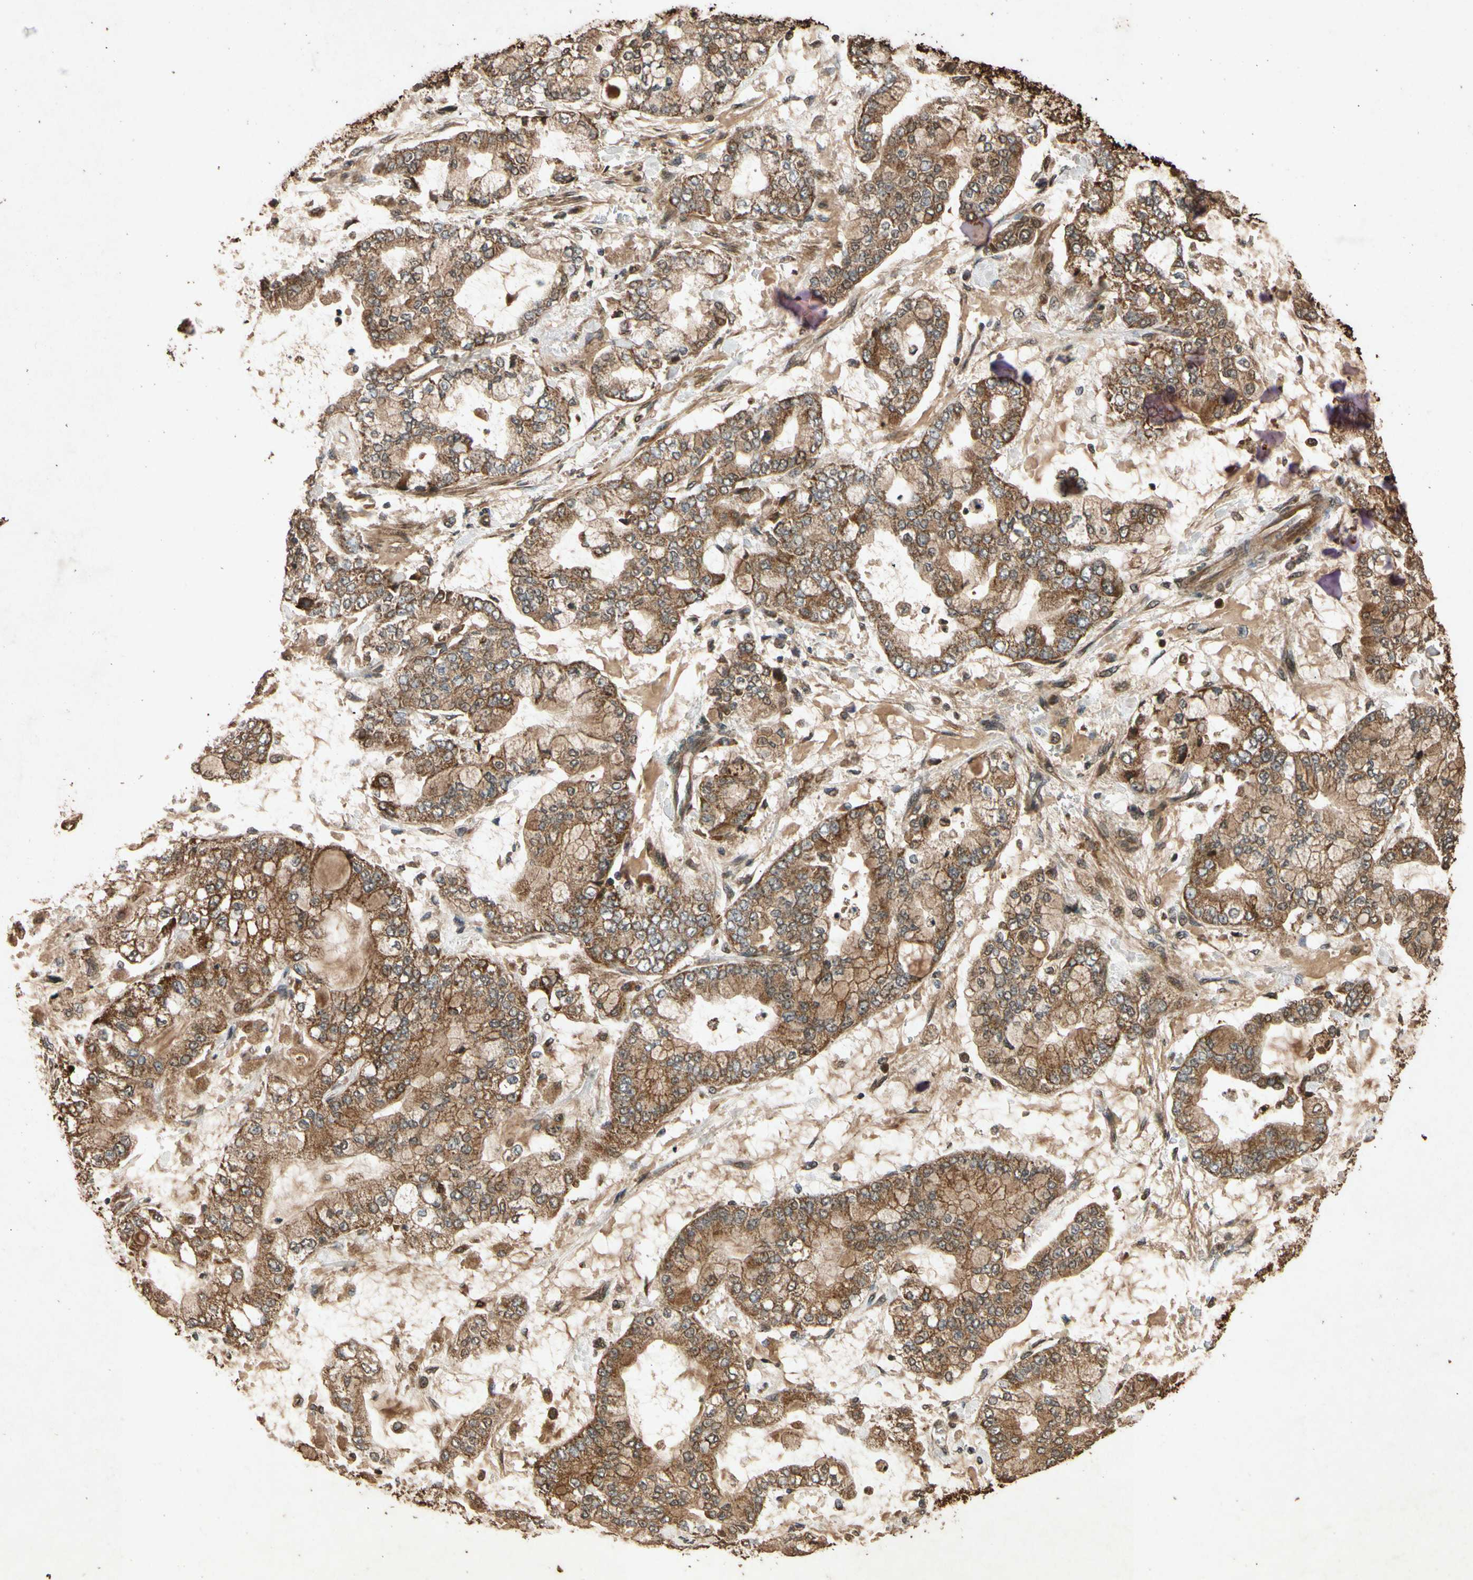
{"staining": {"intensity": "strong", "quantity": ">75%", "location": "cytoplasmic/membranous"}, "tissue": "stomach cancer", "cell_type": "Tumor cells", "image_type": "cancer", "snomed": [{"axis": "morphology", "description": "Normal tissue, NOS"}, {"axis": "morphology", "description": "Adenocarcinoma, NOS"}, {"axis": "topography", "description": "Stomach, upper"}, {"axis": "topography", "description": "Stomach"}], "caption": "Human stomach adenocarcinoma stained with a brown dye demonstrates strong cytoplasmic/membranous positive staining in approximately >75% of tumor cells.", "gene": "TXN2", "patient": {"sex": "male", "age": 76}}